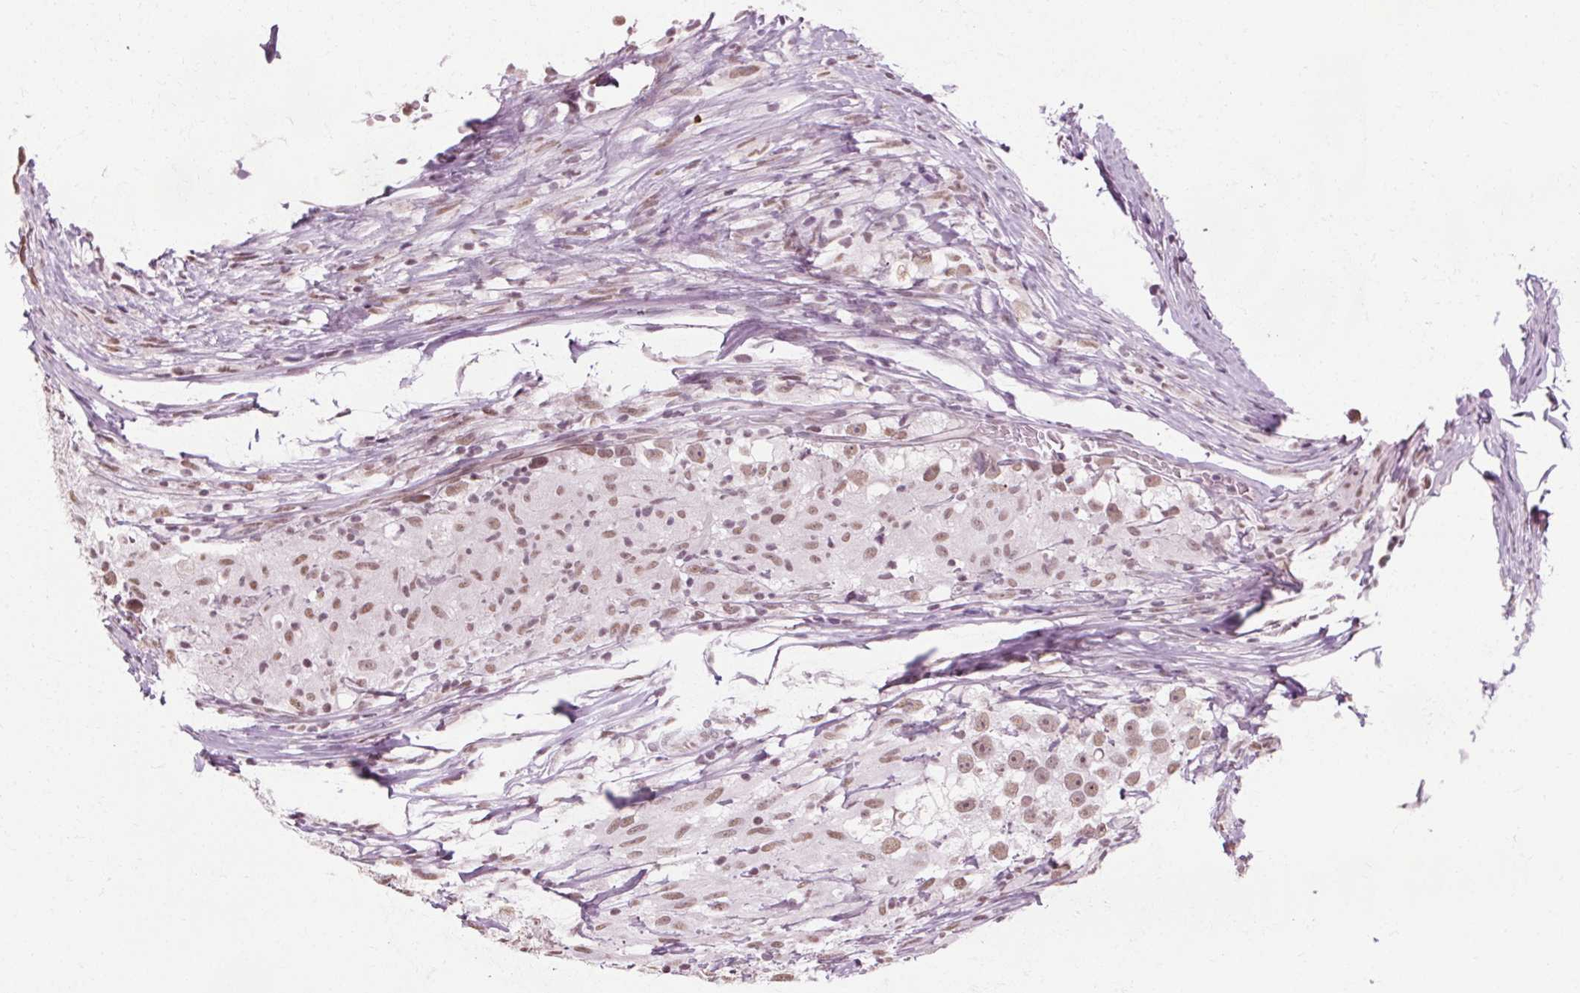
{"staining": {"intensity": "weak", "quantity": ">75%", "location": "nuclear"}, "tissue": "testis cancer", "cell_type": "Tumor cells", "image_type": "cancer", "snomed": [{"axis": "morphology", "description": "Seminoma, NOS"}, {"axis": "topography", "description": "Testis"}], "caption": "Immunohistochemical staining of testis cancer (seminoma) displays low levels of weak nuclear staining in approximately >75% of tumor cells.", "gene": "CEBPA", "patient": {"sex": "male", "age": 46}}